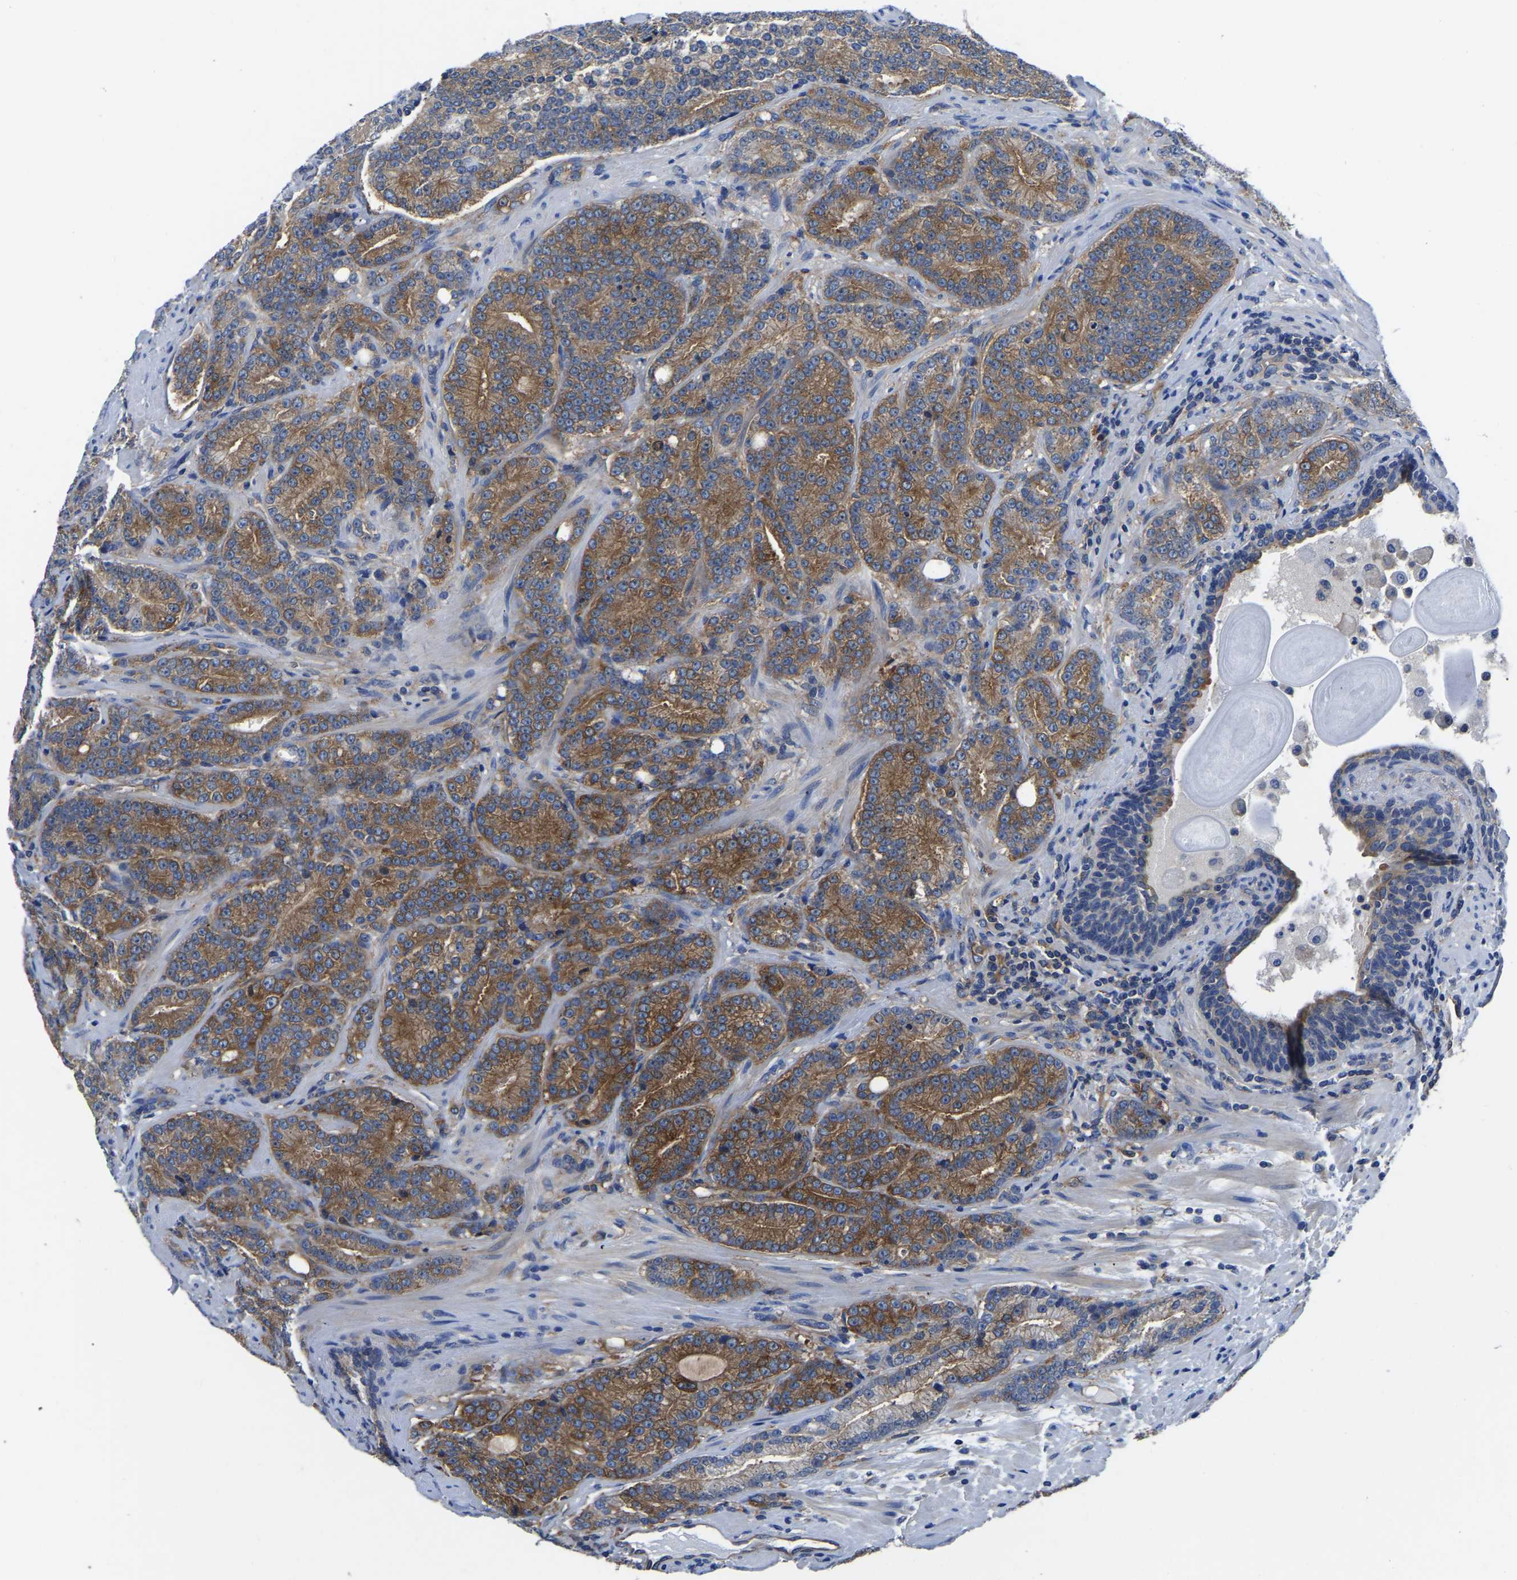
{"staining": {"intensity": "strong", "quantity": ">75%", "location": "cytoplasmic/membranous"}, "tissue": "prostate cancer", "cell_type": "Tumor cells", "image_type": "cancer", "snomed": [{"axis": "morphology", "description": "Adenocarcinoma, High grade"}, {"axis": "topography", "description": "Prostate"}], "caption": "A brown stain highlights strong cytoplasmic/membranous expression of a protein in human prostate cancer tumor cells. The protein is stained brown, and the nuclei are stained in blue (DAB IHC with brightfield microscopy, high magnification).", "gene": "TFG", "patient": {"sex": "male", "age": 61}}